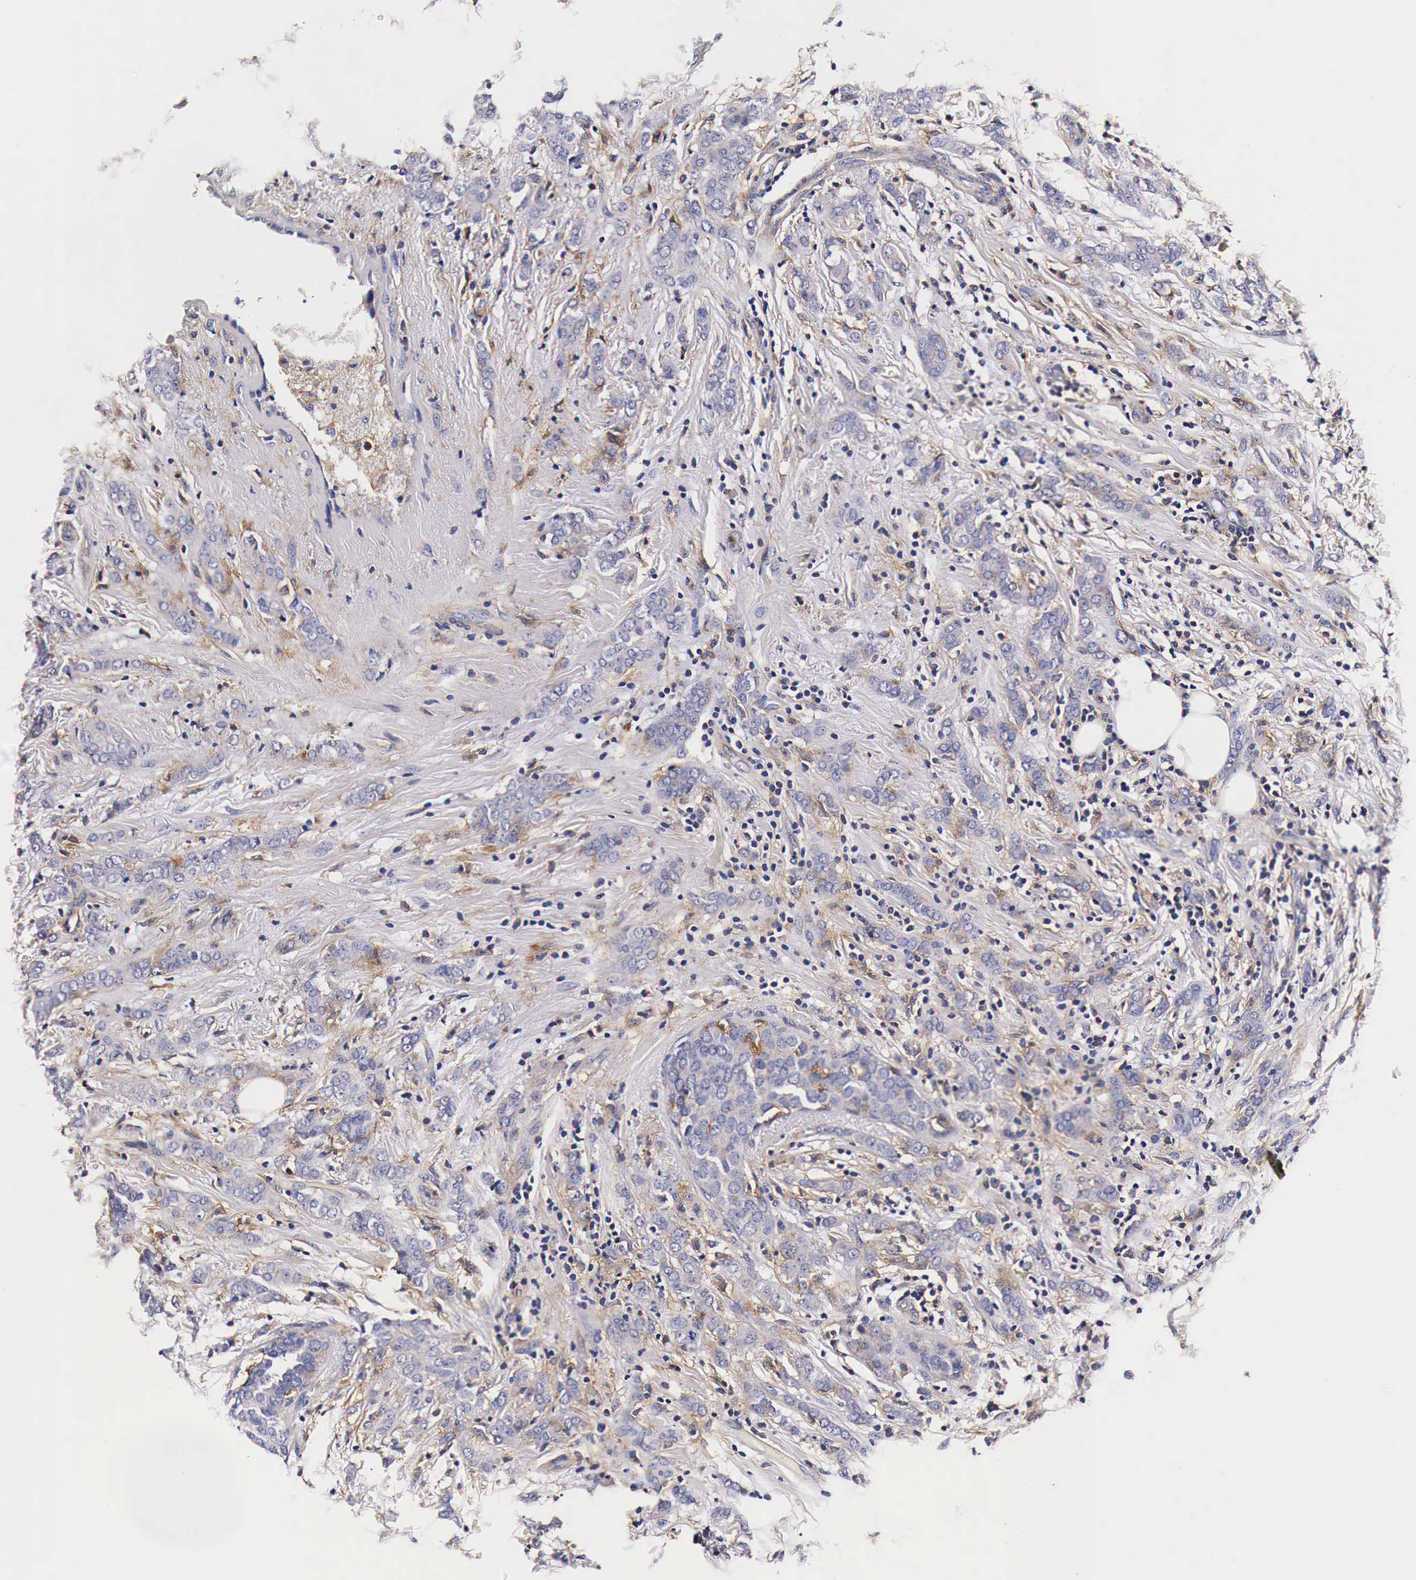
{"staining": {"intensity": "weak", "quantity": "<25%", "location": "cytoplasmic/membranous"}, "tissue": "breast cancer", "cell_type": "Tumor cells", "image_type": "cancer", "snomed": [{"axis": "morphology", "description": "Duct carcinoma"}, {"axis": "topography", "description": "Breast"}], "caption": "Immunohistochemistry (IHC) photomicrograph of neoplastic tissue: human invasive ductal carcinoma (breast) stained with DAB shows no significant protein staining in tumor cells.", "gene": "RP2", "patient": {"sex": "female", "age": 53}}